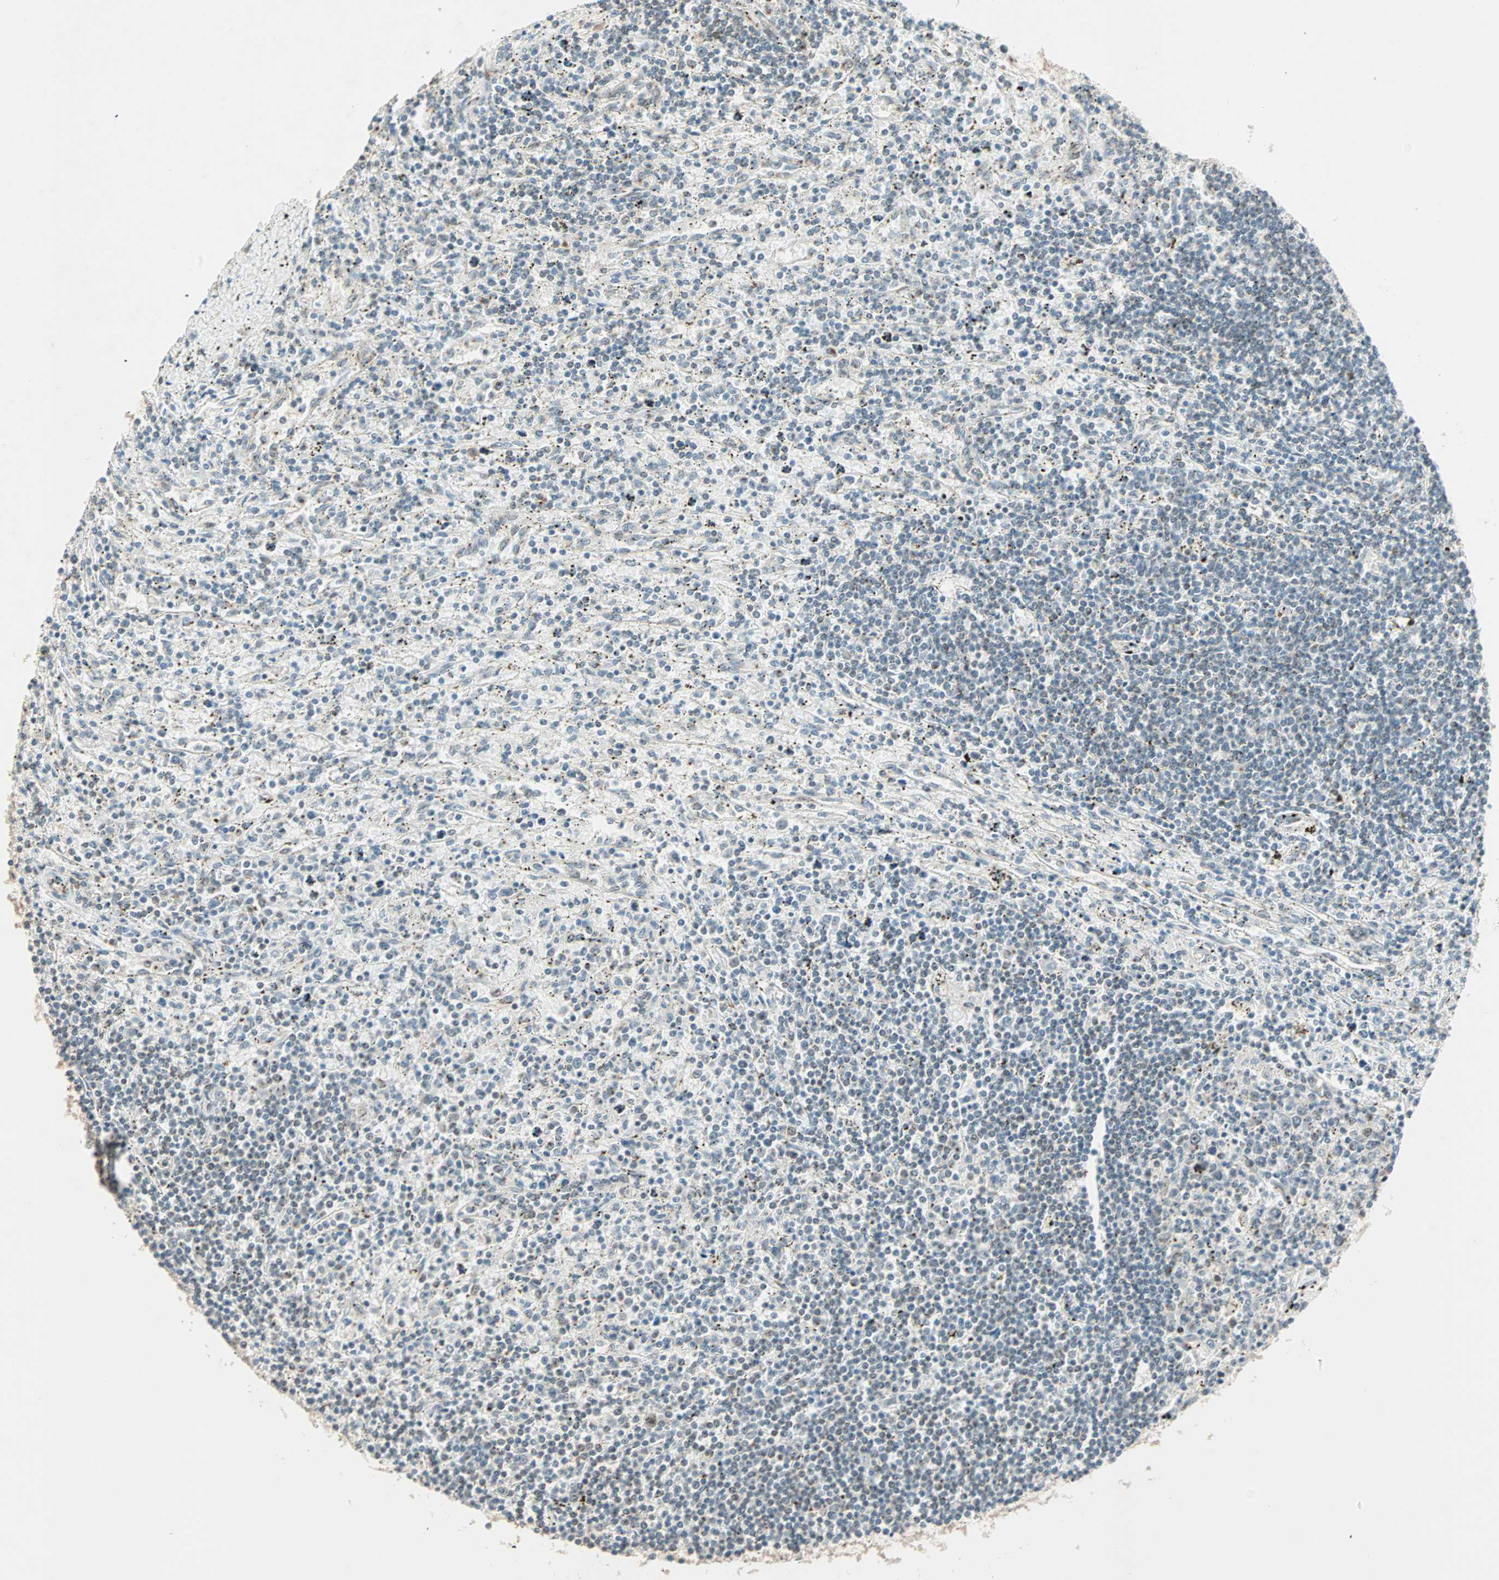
{"staining": {"intensity": "negative", "quantity": "none", "location": "none"}, "tissue": "lymphoma", "cell_type": "Tumor cells", "image_type": "cancer", "snomed": [{"axis": "morphology", "description": "Malignant lymphoma, non-Hodgkin's type, Low grade"}, {"axis": "topography", "description": "Spleen"}], "caption": "Tumor cells are negative for protein expression in human low-grade malignant lymphoma, non-Hodgkin's type.", "gene": "PRDM2", "patient": {"sex": "male", "age": 76}}